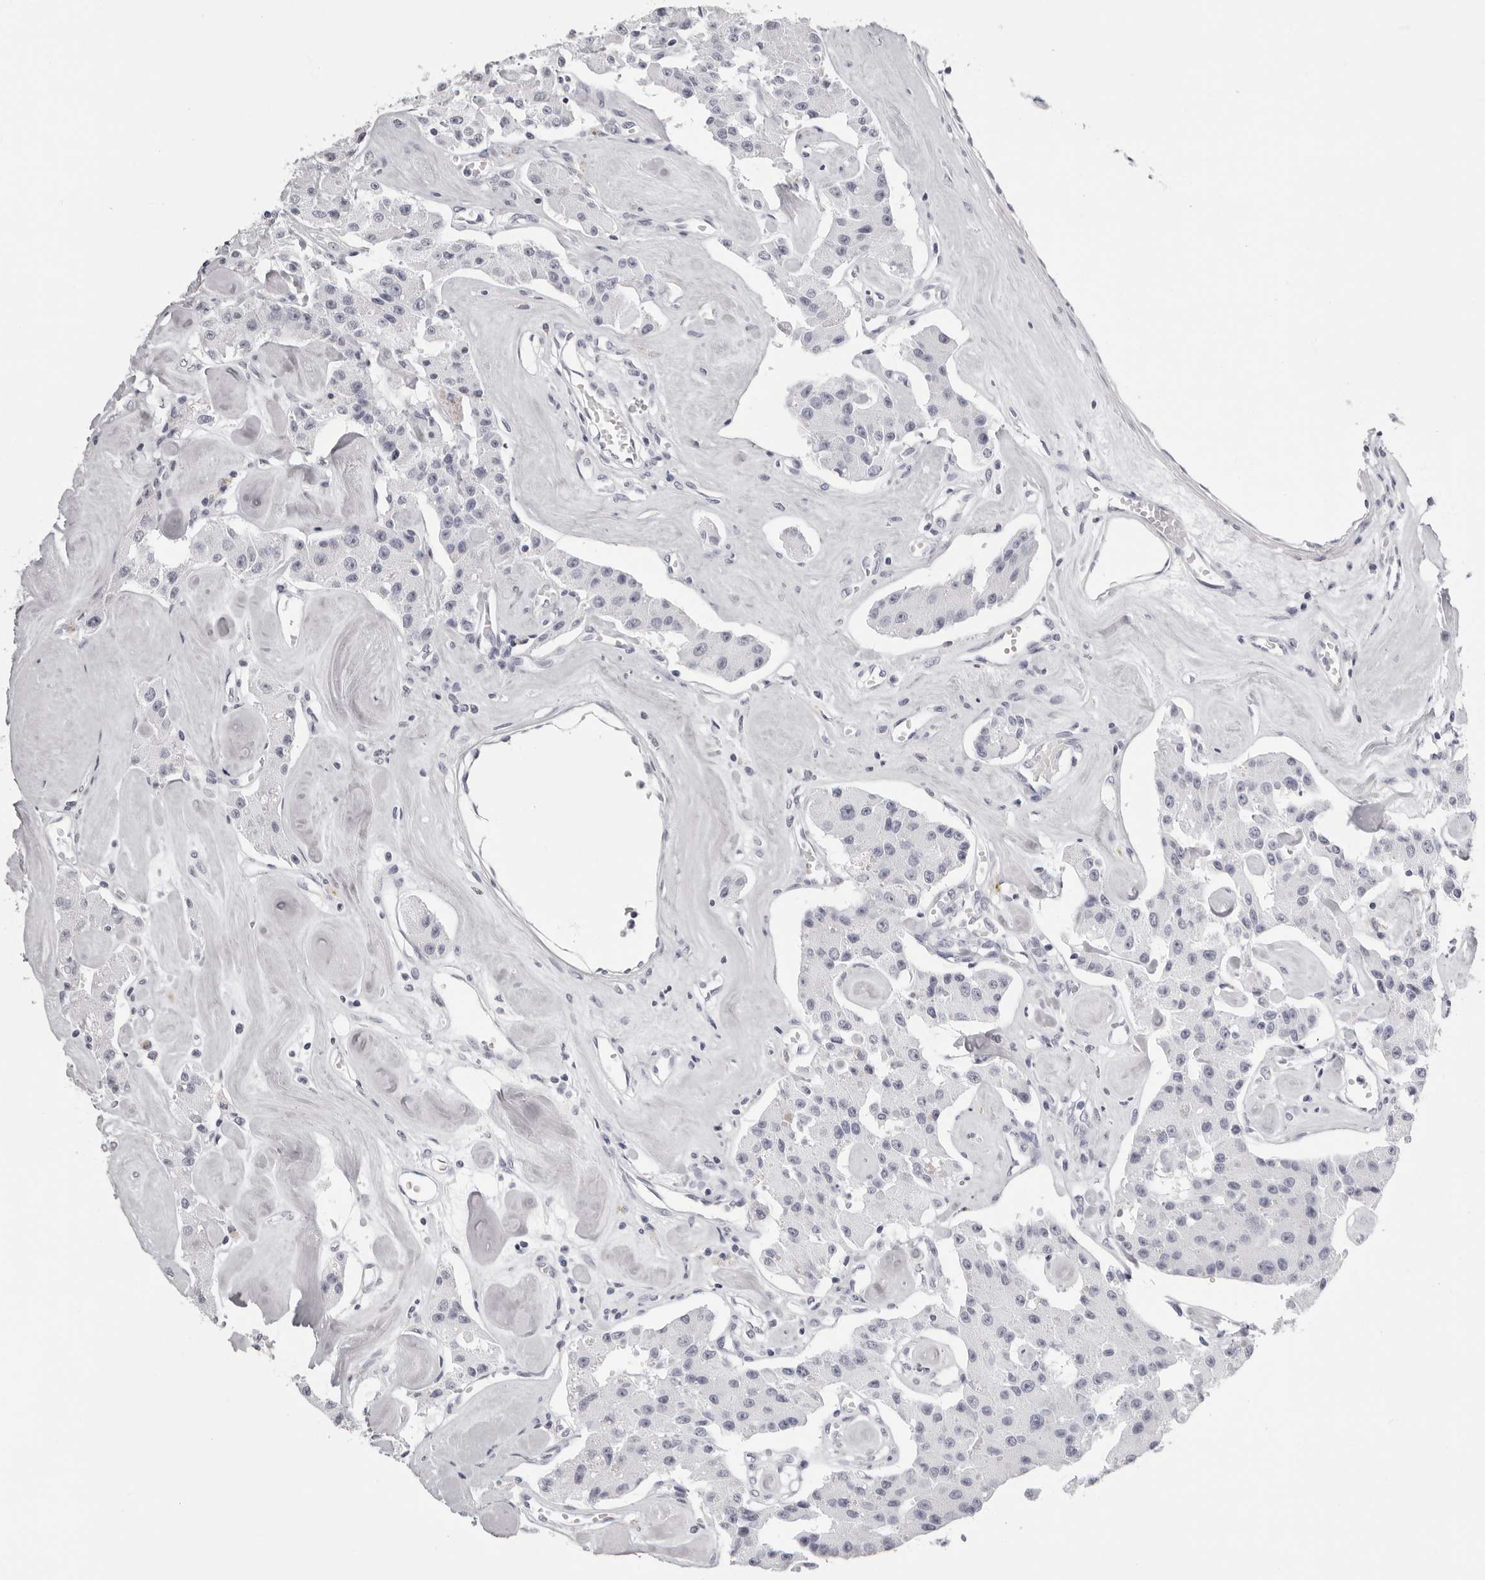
{"staining": {"intensity": "negative", "quantity": "none", "location": "none"}, "tissue": "carcinoid", "cell_type": "Tumor cells", "image_type": "cancer", "snomed": [{"axis": "morphology", "description": "Carcinoid, malignant, NOS"}, {"axis": "topography", "description": "Pancreas"}], "caption": "Histopathology image shows no significant protein expression in tumor cells of malignant carcinoid. (Brightfield microscopy of DAB (3,3'-diaminobenzidine) immunohistochemistry (IHC) at high magnification).", "gene": "RHO", "patient": {"sex": "male", "age": 41}}